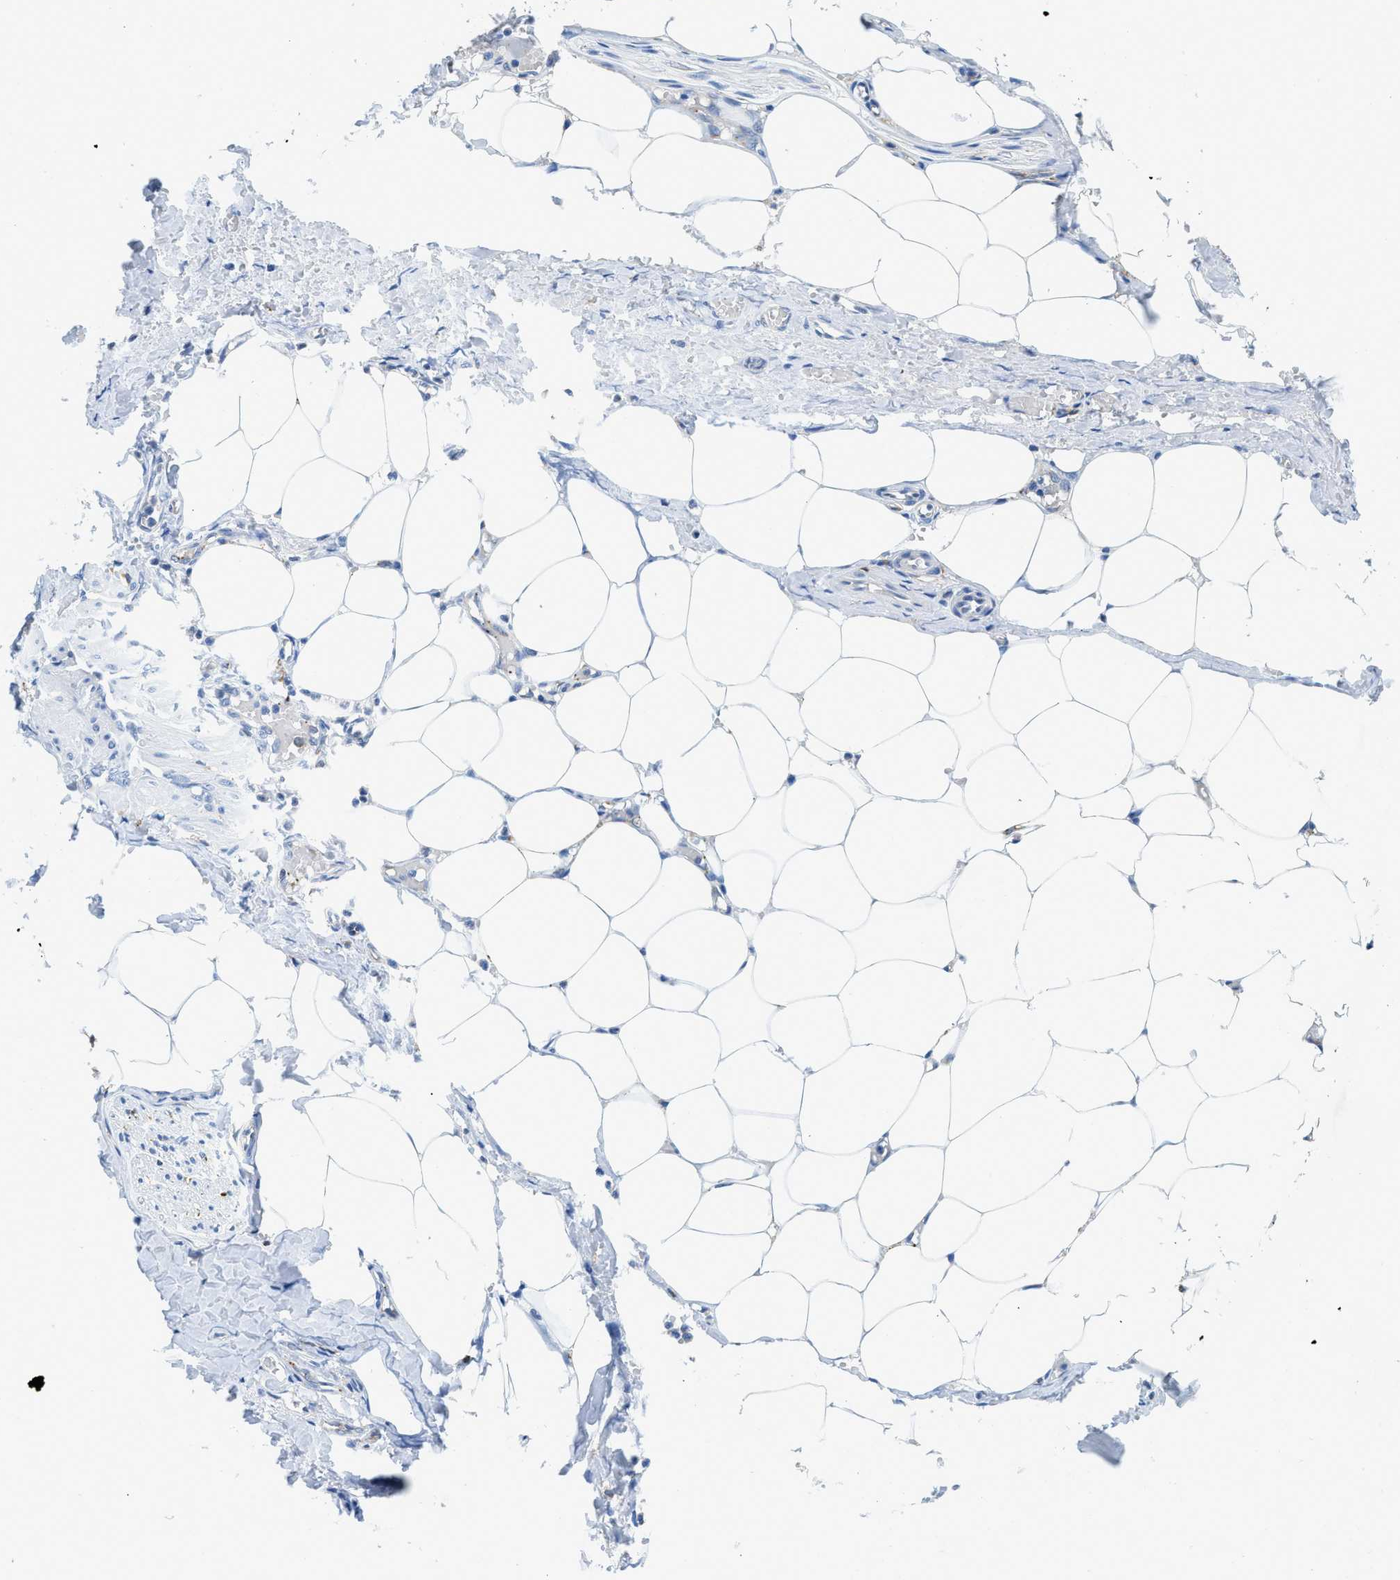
{"staining": {"intensity": "negative", "quantity": "none", "location": "none"}, "tissue": "adipose tissue", "cell_type": "Adipocytes", "image_type": "normal", "snomed": [{"axis": "morphology", "description": "Normal tissue, NOS"}, {"axis": "topography", "description": "Soft tissue"}, {"axis": "topography", "description": "Vascular tissue"}], "caption": "IHC image of benign adipose tissue: adipose tissue stained with DAB (3,3'-diaminobenzidine) demonstrates no significant protein expression in adipocytes. Nuclei are stained in blue.", "gene": "CD226", "patient": {"sex": "female", "age": 35}}